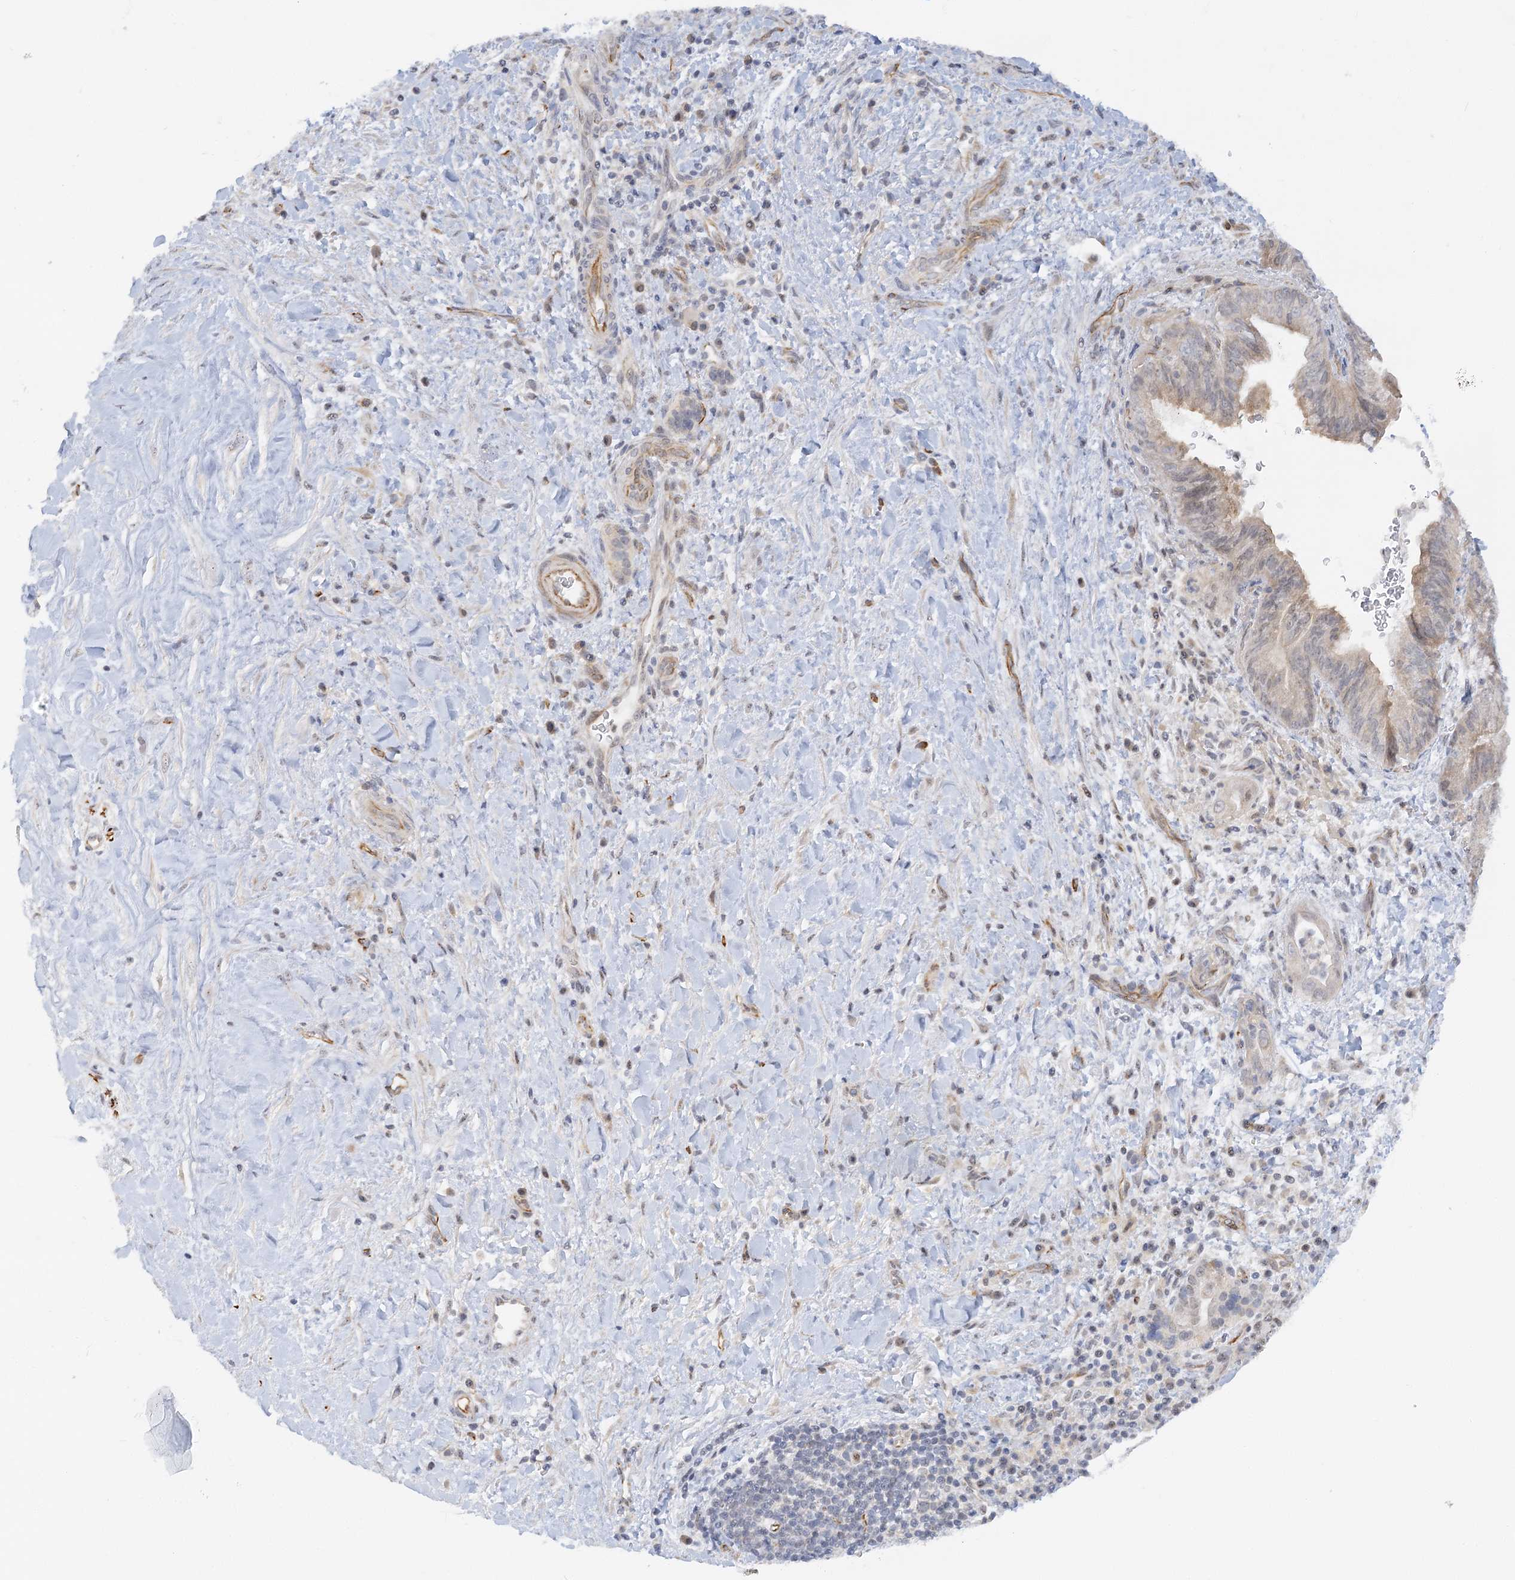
{"staining": {"intensity": "weak", "quantity": "25%-75%", "location": "cytoplasmic/membranous"}, "tissue": "pancreatic cancer", "cell_type": "Tumor cells", "image_type": "cancer", "snomed": [{"axis": "morphology", "description": "Adenocarcinoma, NOS"}, {"axis": "topography", "description": "Pancreas"}], "caption": "An image of adenocarcinoma (pancreatic) stained for a protein demonstrates weak cytoplasmic/membranous brown staining in tumor cells. (DAB (3,3'-diaminobenzidine) IHC with brightfield microscopy, high magnification).", "gene": "NELL2", "patient": {"sex": "male", "age": 75}}